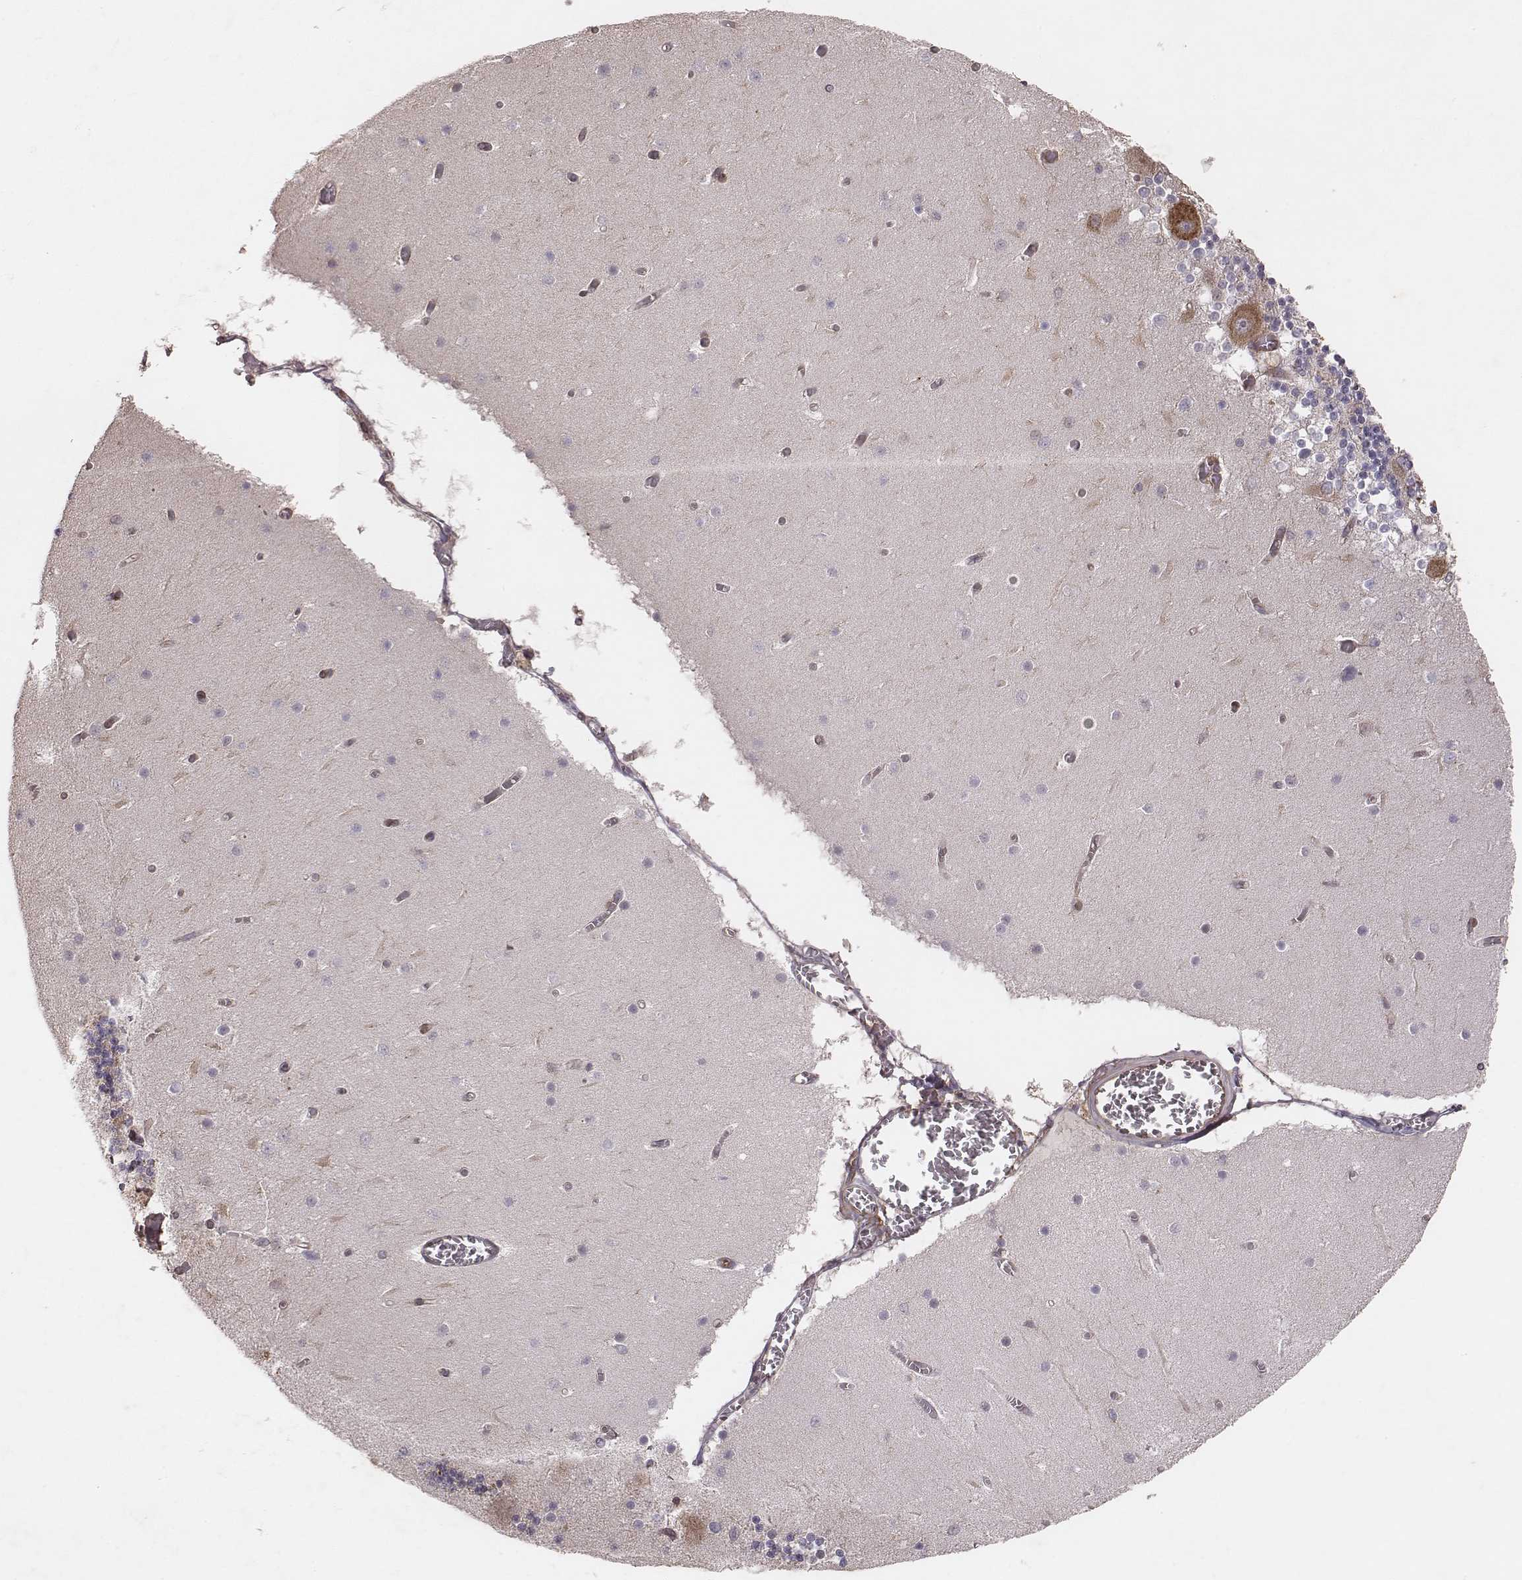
{"staining": {"intensity": "weak", "quantity": "<25%", "location": "cytoplasmic/membranous"}, "tissue": "cerebellum", "cell_type": "Cells in granular layer", "image_type": "normal", "snomed": [{"axis": "morphology", "description": "Normal tissue, NOS"}, {"axis": "topography", "description": "Cerebellum"}], "caption": "The histopathology image exhibits no staining of cells in granular layer in normal cerebellum. Nuclei are stained in blue.", "gene": "TXLNA", "patient": {"sex": "female", "age": 28}}